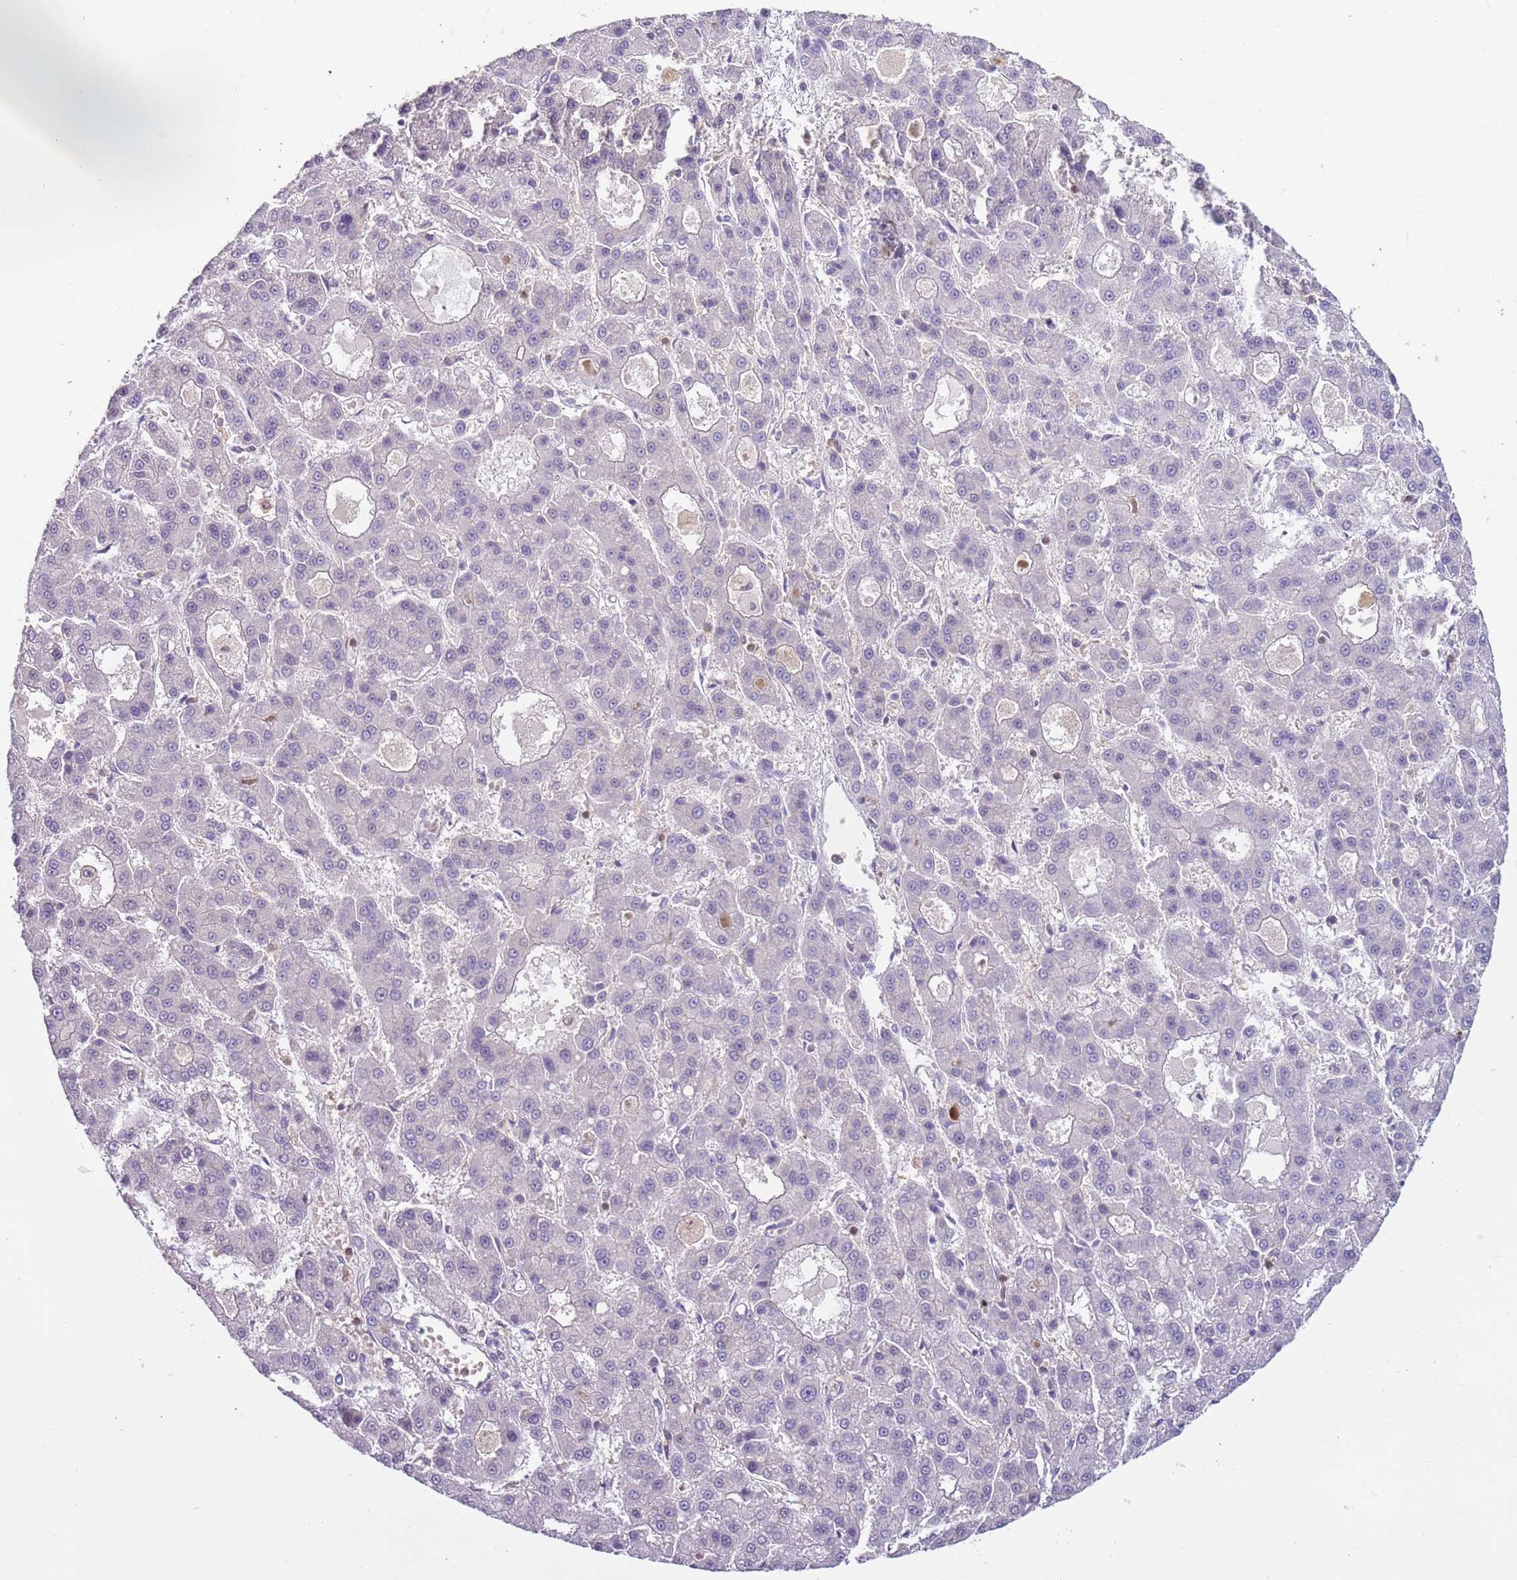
{"staining": {"intensity": "negative", "quantity": "none", "location": "none"}, "tissue": "liver cancer", "cell_type": "Tumor cells", "image_type": "cancer", "snomed": [{"axis": "morphology", "description": "Carcinoma, Hepatocellular, NOS"}, {"axis": "topography", "description": "Liver"}], "caption": "Liver cancer (hepatocellular carcinoma) stained for a protein using immunohistochemistry (IHC) shows no staining tumor cells.", "gene": "ARHGAP5", "patient": {"sex": "male", "age": 70}}